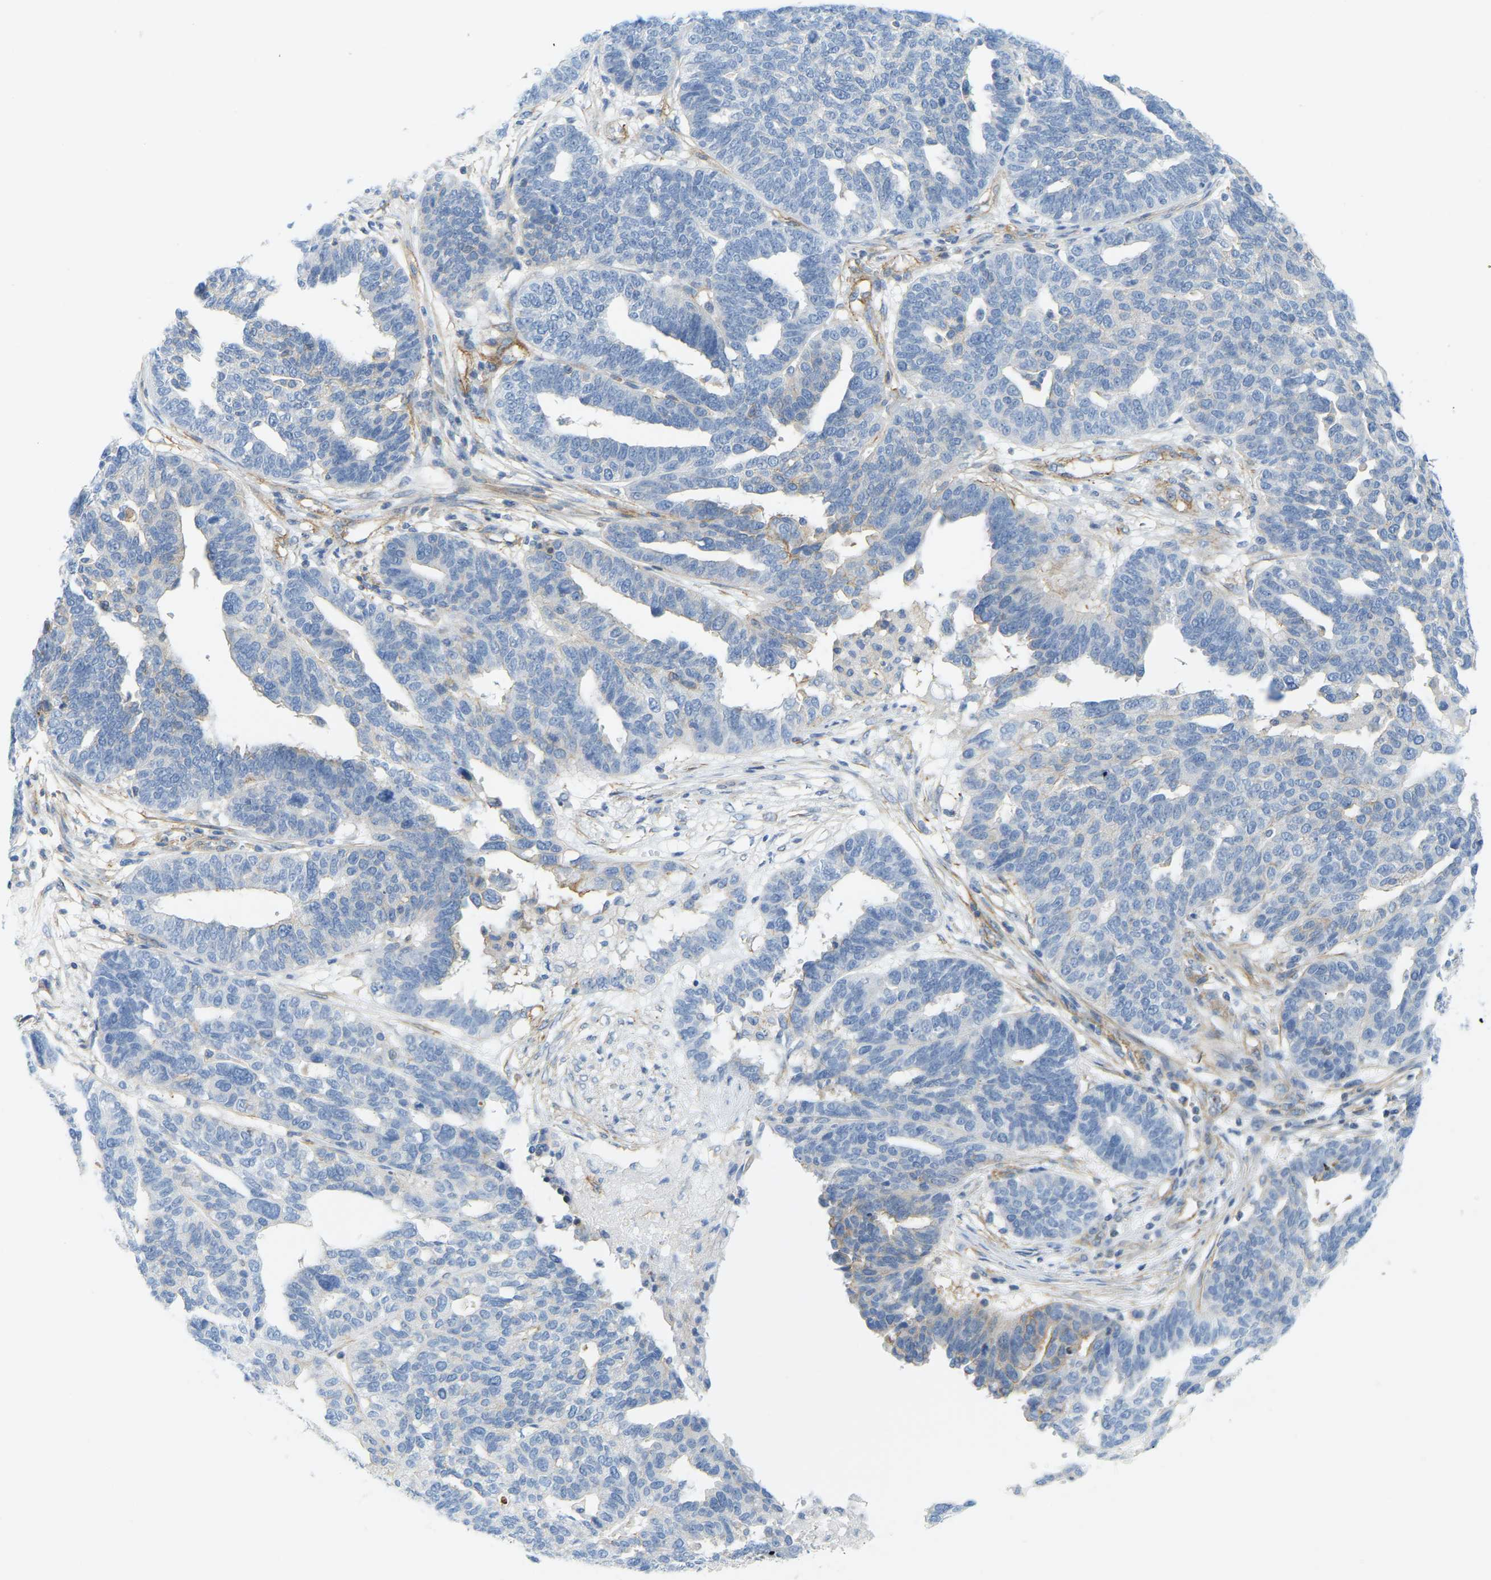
{"staining": {"intensity": "weak", "quantity": "<25%", "location": "cytoplasmic/membranous"}, "tissue": "ovarian cancer", "cell_type": "Tumor cells", "image_type": "cancer", "snomed": [{"axis": "morphology", "description": "Cystadenocarcinoma, serous, NOS"}, {"axis": "topography", "description": "Ovary"}], "caption": "This photomicrograph is of serous cystadenocarcinoma (ovarian) stained with IHC to label a protein in brown with the nuclei are counter-stained blue. There is no staining in tumor cells.", "gene": "MYL3", "patient": {"sex": "female", "age": 59}}